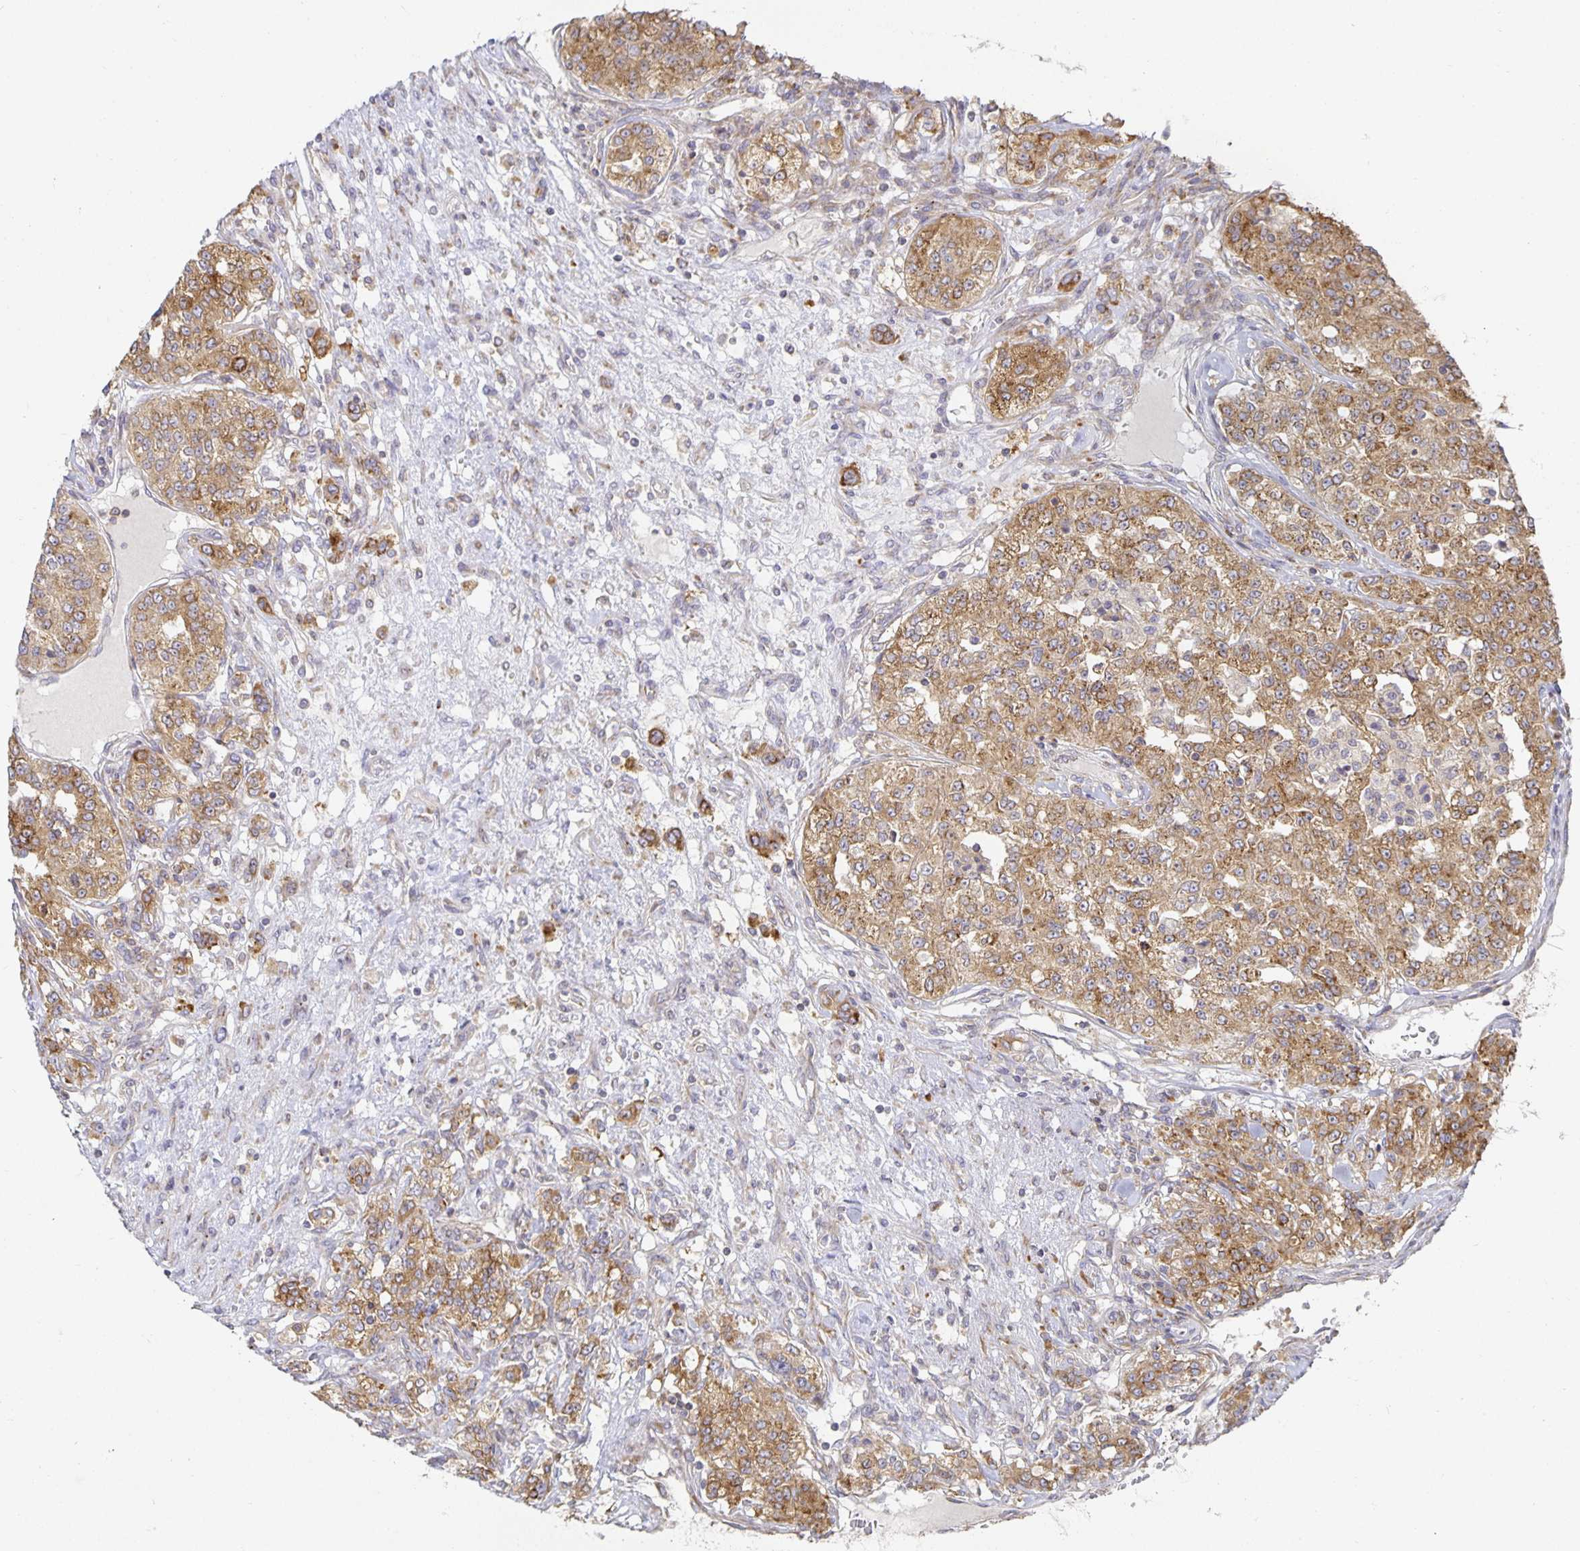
{"staining": {"intensity": "moderate", "quantity": ">75%", "location": "cytoplasmic/membranous"}, "tissue": "renal cancer", "cell_type": "Tumor cells", "image_type": "cancer", "snomed": [{"axis": "morphology", "description": "Adenocarcinoma, NOS"}, {"axis": "topography", "description": "Kidney"}], "caption": "The immunohistochemical stain shows moderate cytoplasmic/membranous staining in tumor cells of renal adenocarcinoma tissue. (DAB IHC with brightfield microscopy, high magnification).", "gene": "NOMO1", "patient": {"sex": "female", "age": 63}}